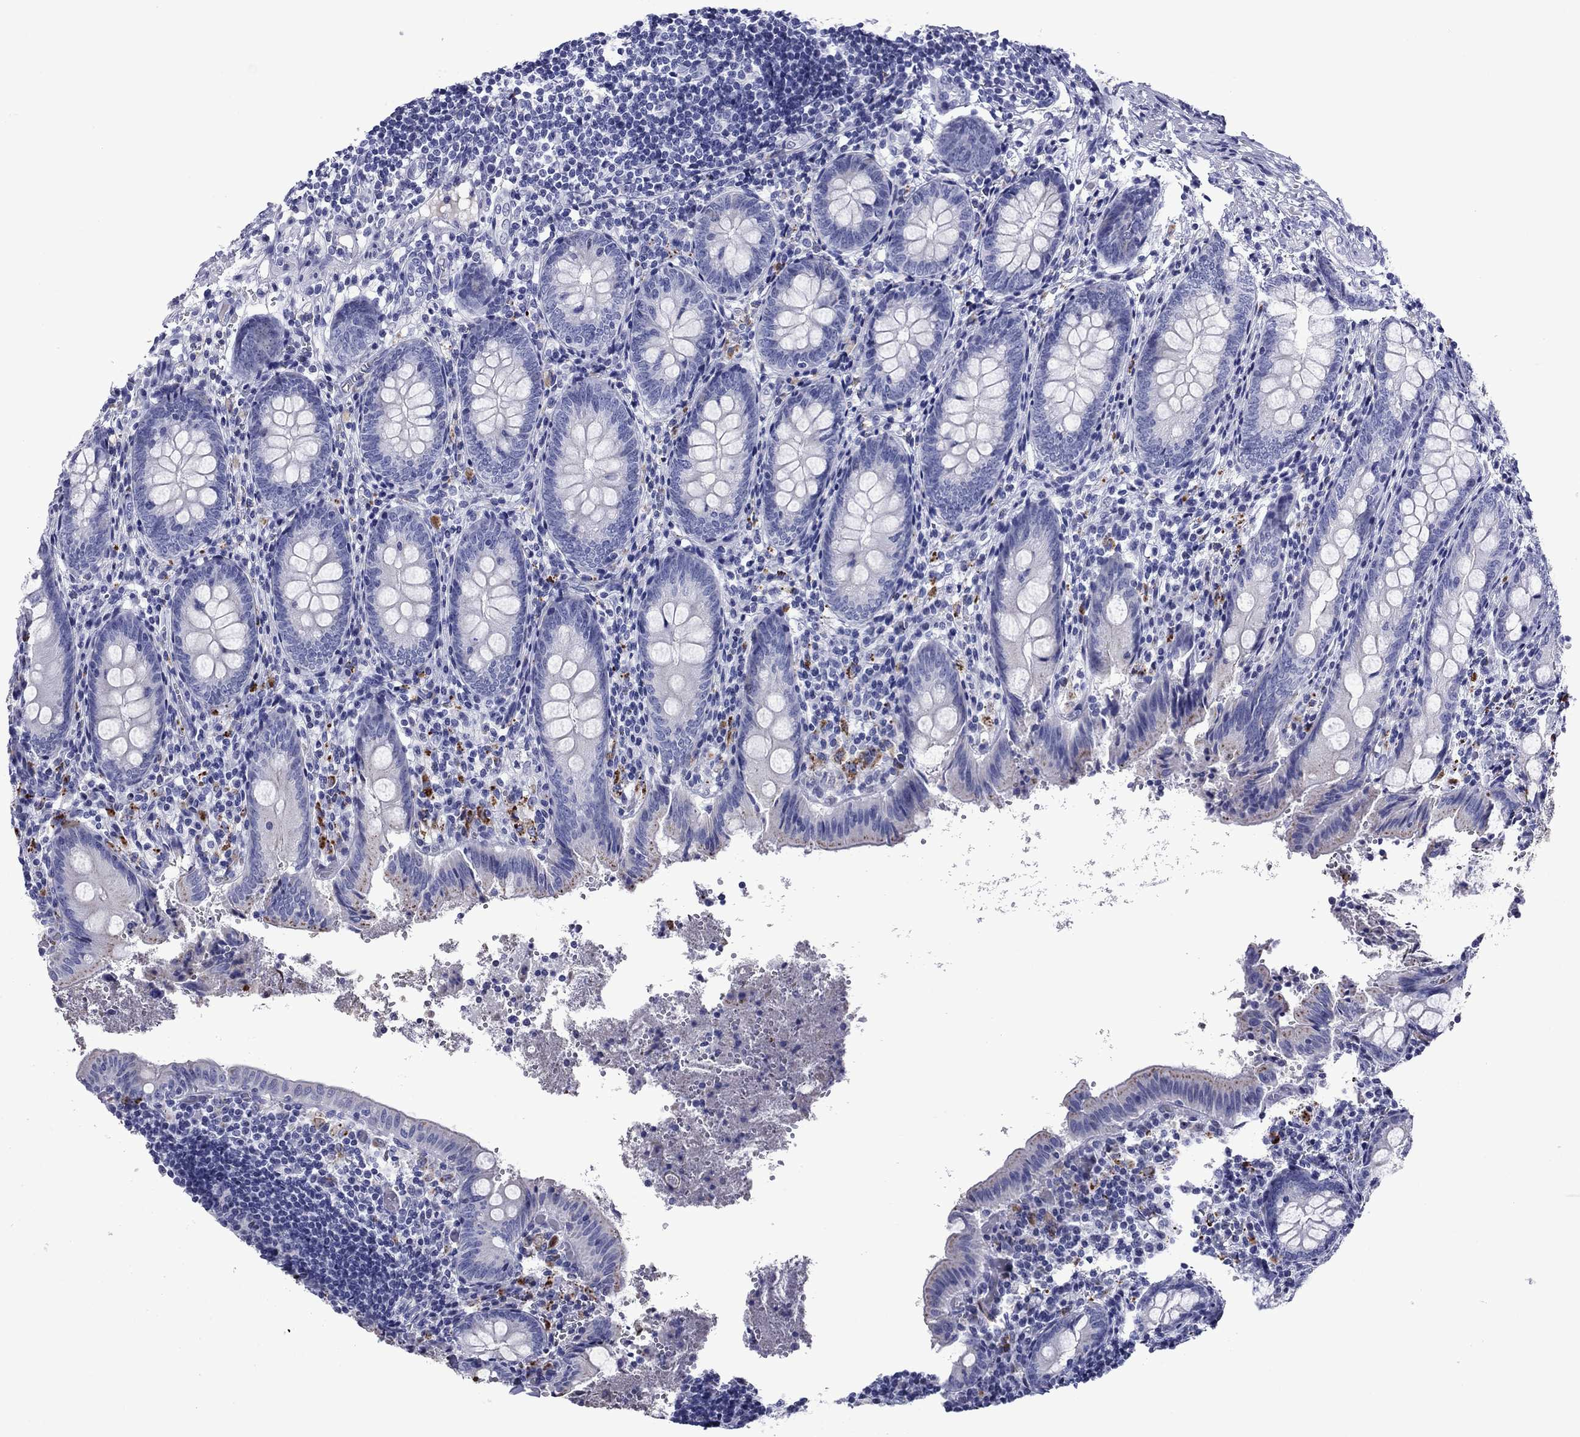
{"staining": {"intensity": "moderate", "quantity": "<25%", "location": "cytoplasmic/membranous"}, "tissue": "appendix", "cell_type": "Glandular cells", "image_type": "normal", "snomed": [{"axis": "morphology", "description": "Normal tissue, NOS"}, {"axis": "topography", "description": "Appendix"}], "caption": "Appendix stained for a protein (brown) reveals moderate cytoplasmic/membranous positive positivity in about <25% of glandular cells.", "gene": "PIWIL1", "patient": {"sex": "female", "age": 23}}